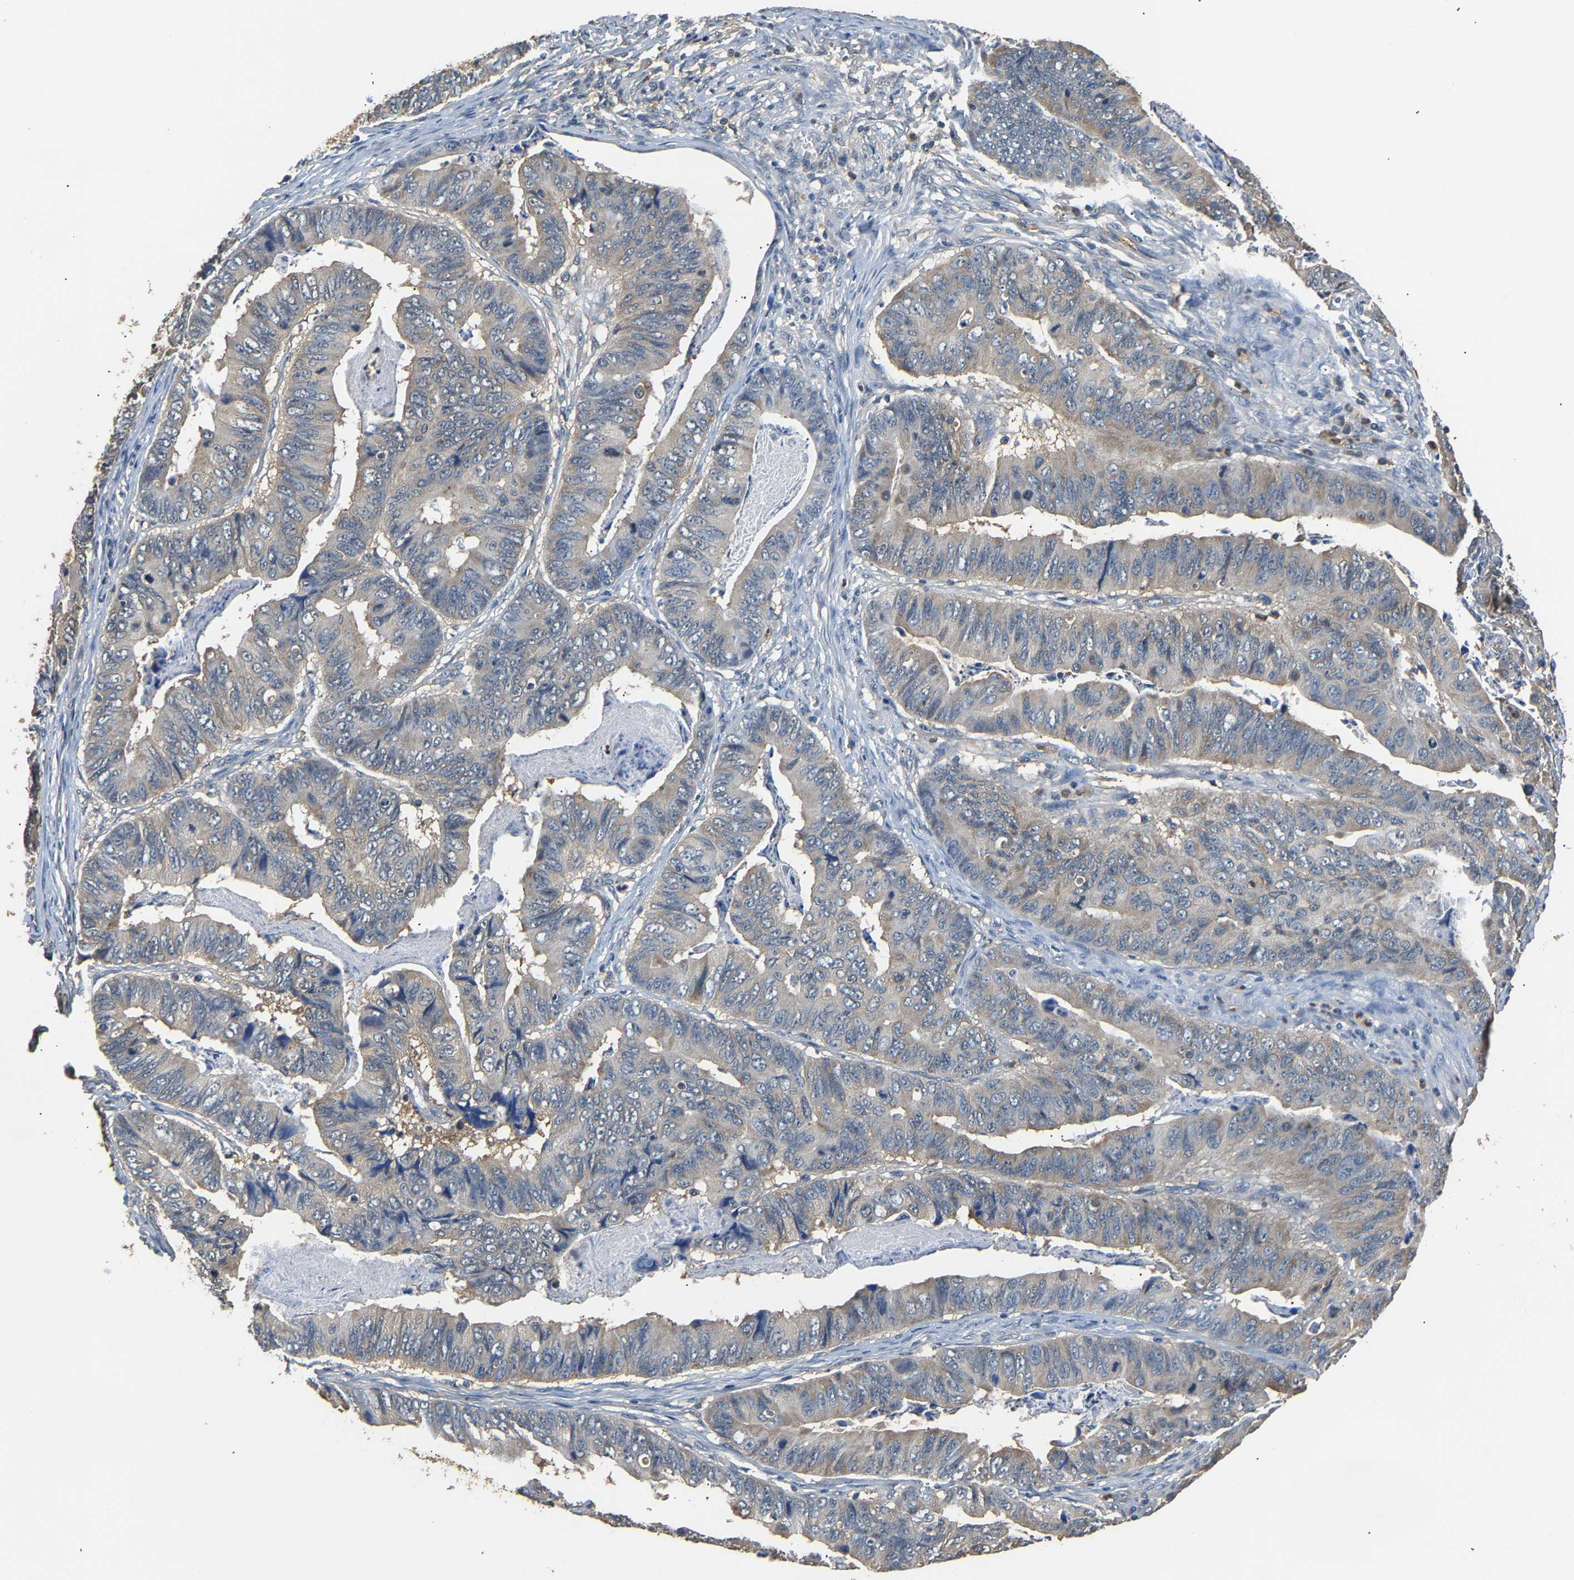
{"staining": {"intensity": "negative", "quantity": "none", "location": "none"}, "tissue": "stomach cancer", "cell_type": "Tumor cells", "image_type": "cancer", "snomed": [{"axis": "morphology", "description": "Adenocarcinoma, NOS"}, {"axis": "topography", "description": "Stomach"}], "caption": "The micrograph reveals no significant staining in tumor cells of stomach cancer (adenocarcinoma).", "gene": "GPI", "patient": {"sex": "female", "age": 59}}